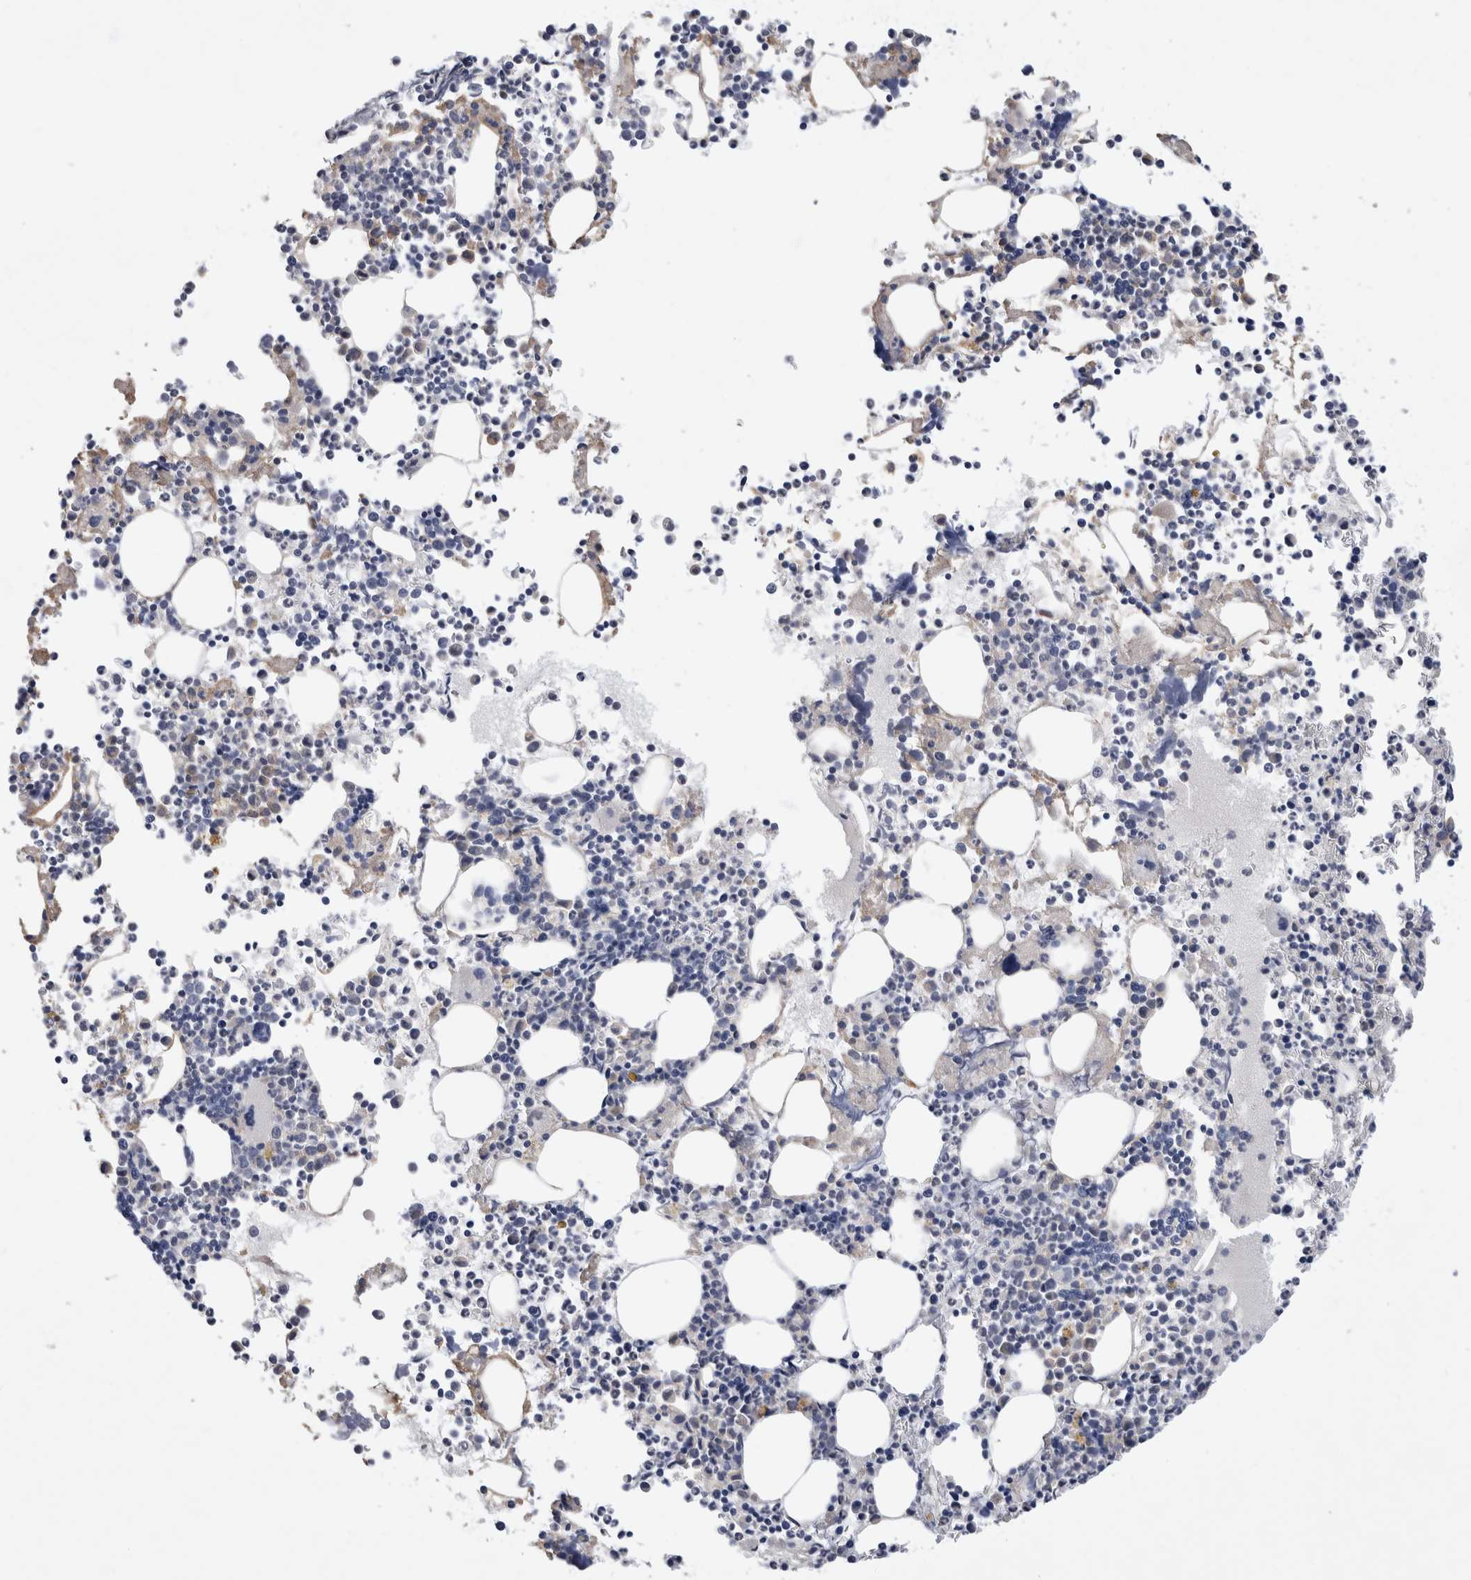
{"staining": {"intensity": "moderate", "quantity": "<25%", "location": "cytoplasmic/membranous"}, "tissue": "bone marrow", "cell_type": "Hematopoietic cells", "image_type": "normal", "snomed": [{"axis": "morphology", "description": "Normal tissue, NOS"}, {"axis": "morphology", "description": "Inflammation, NOS"}, {"axis": "topography", "description": "Bone marrow"}], "caption": "Immunohistochemistry (IHC) image of unremarkable human bone marrow stained for a protein (brown), which reveals low levels of moderate cytoplasmic/membranous staining in about <25% of hematopoietic cells.", "gene": "PGM1", "patient": {"sex": "male", "age": 46}}